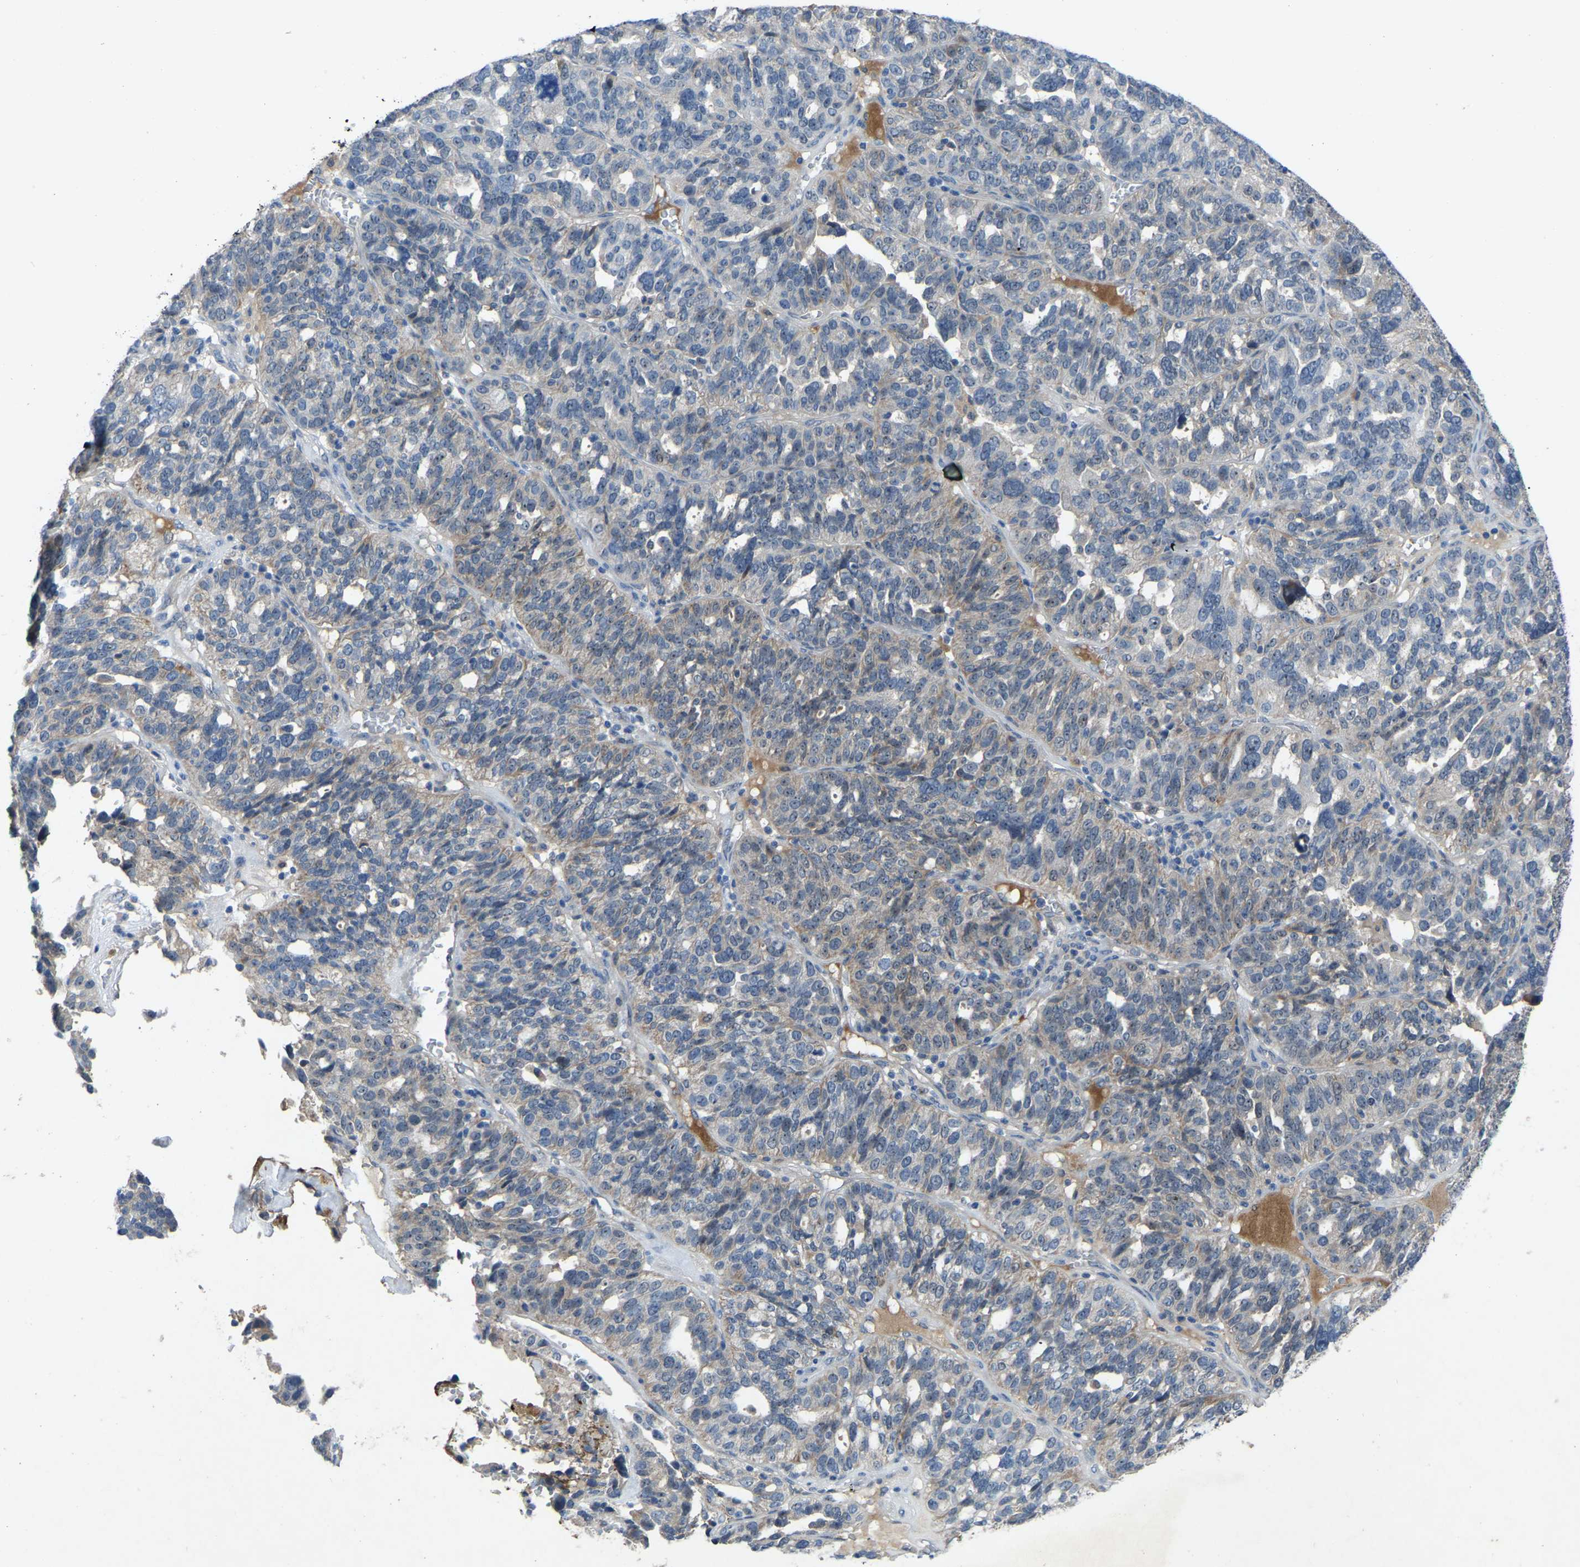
{"staining": {"intensity": "negative", "quantity": "none", "location": "none"}, "tissue": "ovarian cancer", "cell_type": "Tumor cells", "image_type": "cancer", "snomed": [{"axis": "morphology", "description": "Cystadenocarcinoma, serous, NOS"}, {"axis": "topography", "description": "Ovary"}], "caption": "There is no significant staining in tumor cells of ovarian cancer (serous cystadenocarcinoma).", "gene": "FHIT", "patient": {"sex": "female", "age": 59}}